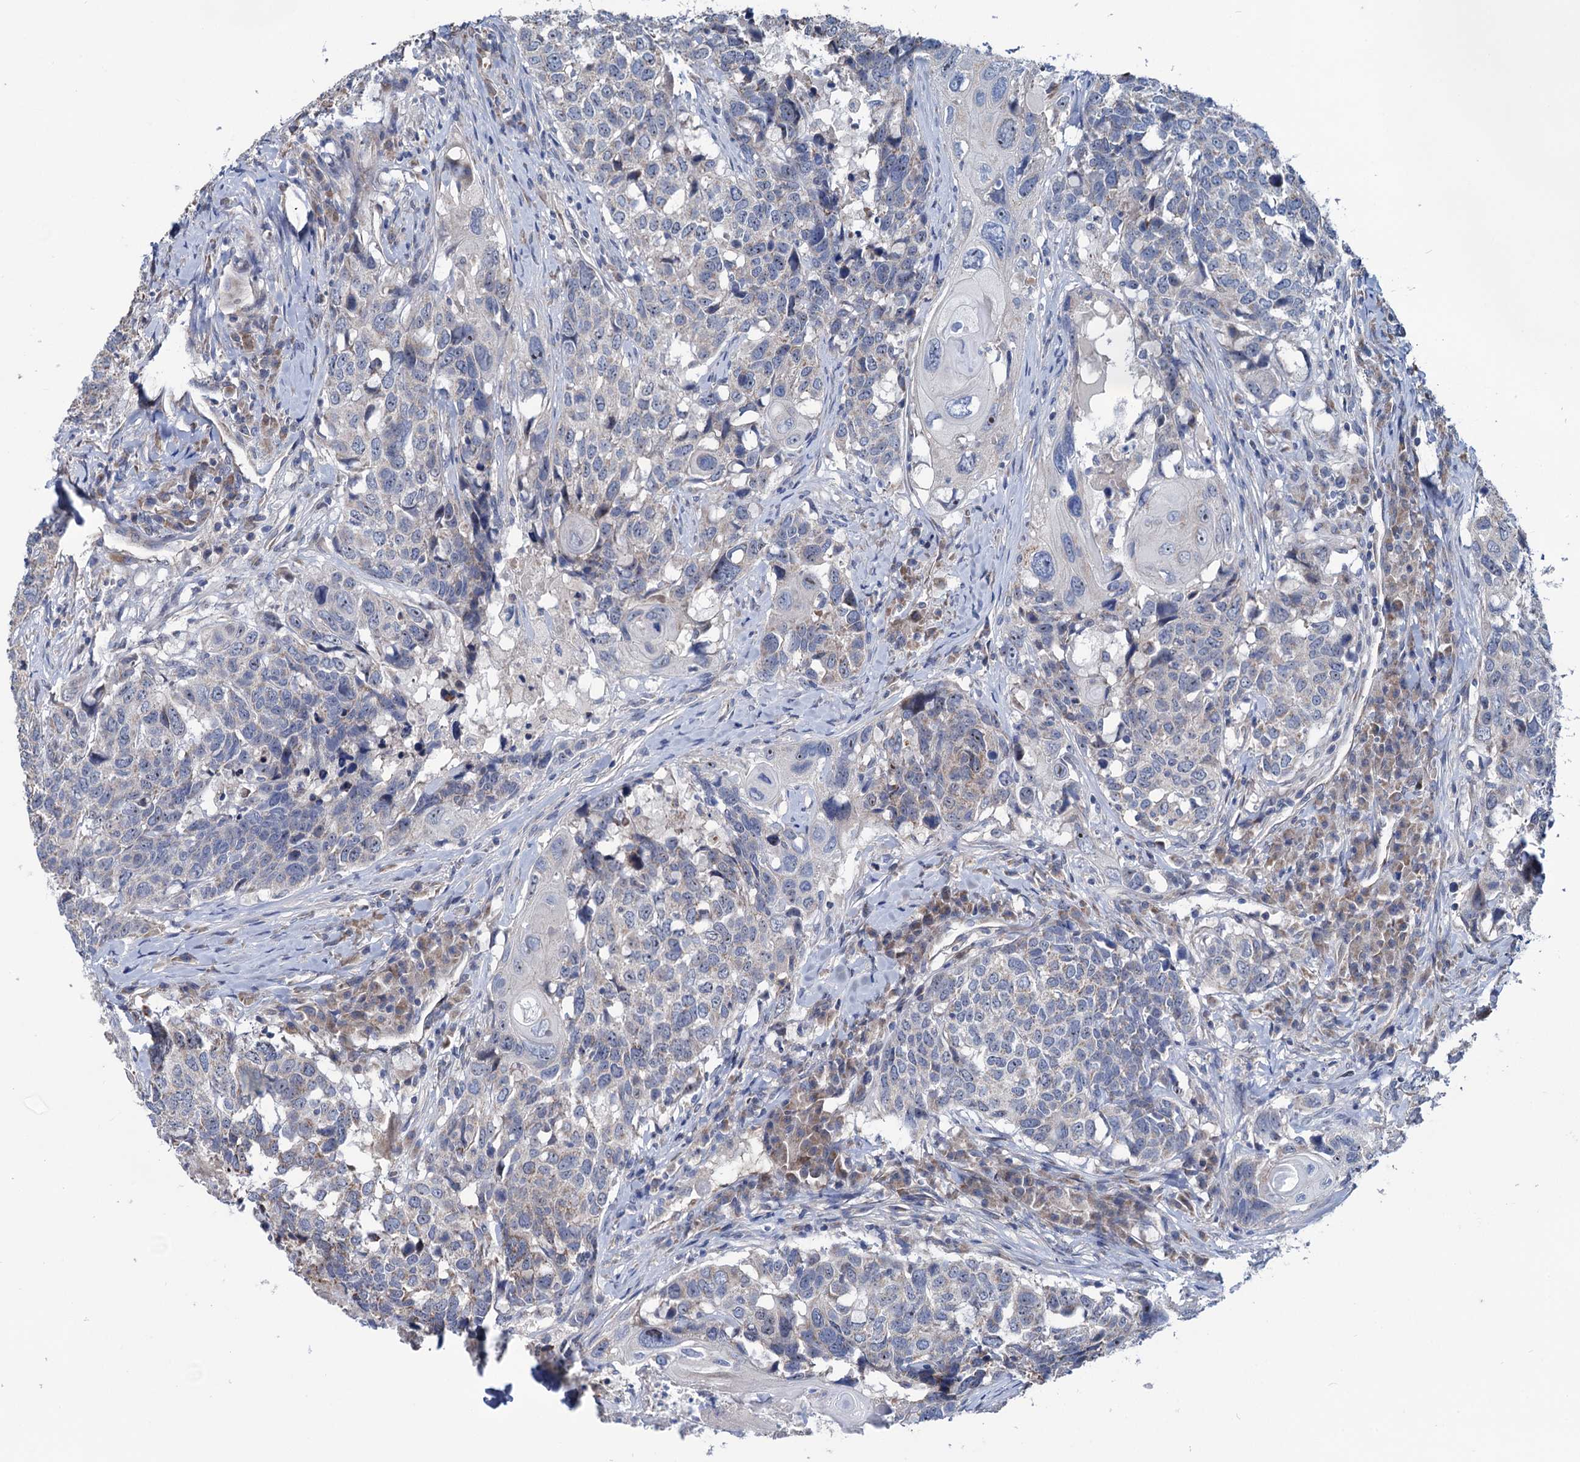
{"staining": {"intensity": "negative", "quantity": "none", "location": "none"}, "tissue": "head and neck cancer", "cell_type": "Tumor cells", "image_type": "cancer", "snomed": [{"axis": "morphology", "description": "Squamous cell carcinoma, NOS"}, {"axis": "topography", "description": "Head-Neck"}], "caption": "IHC of human head and neck cancer shows no expression in tumor cells.", "gene": "EYA4", "patient": {"sex": "male", "age": 66}}